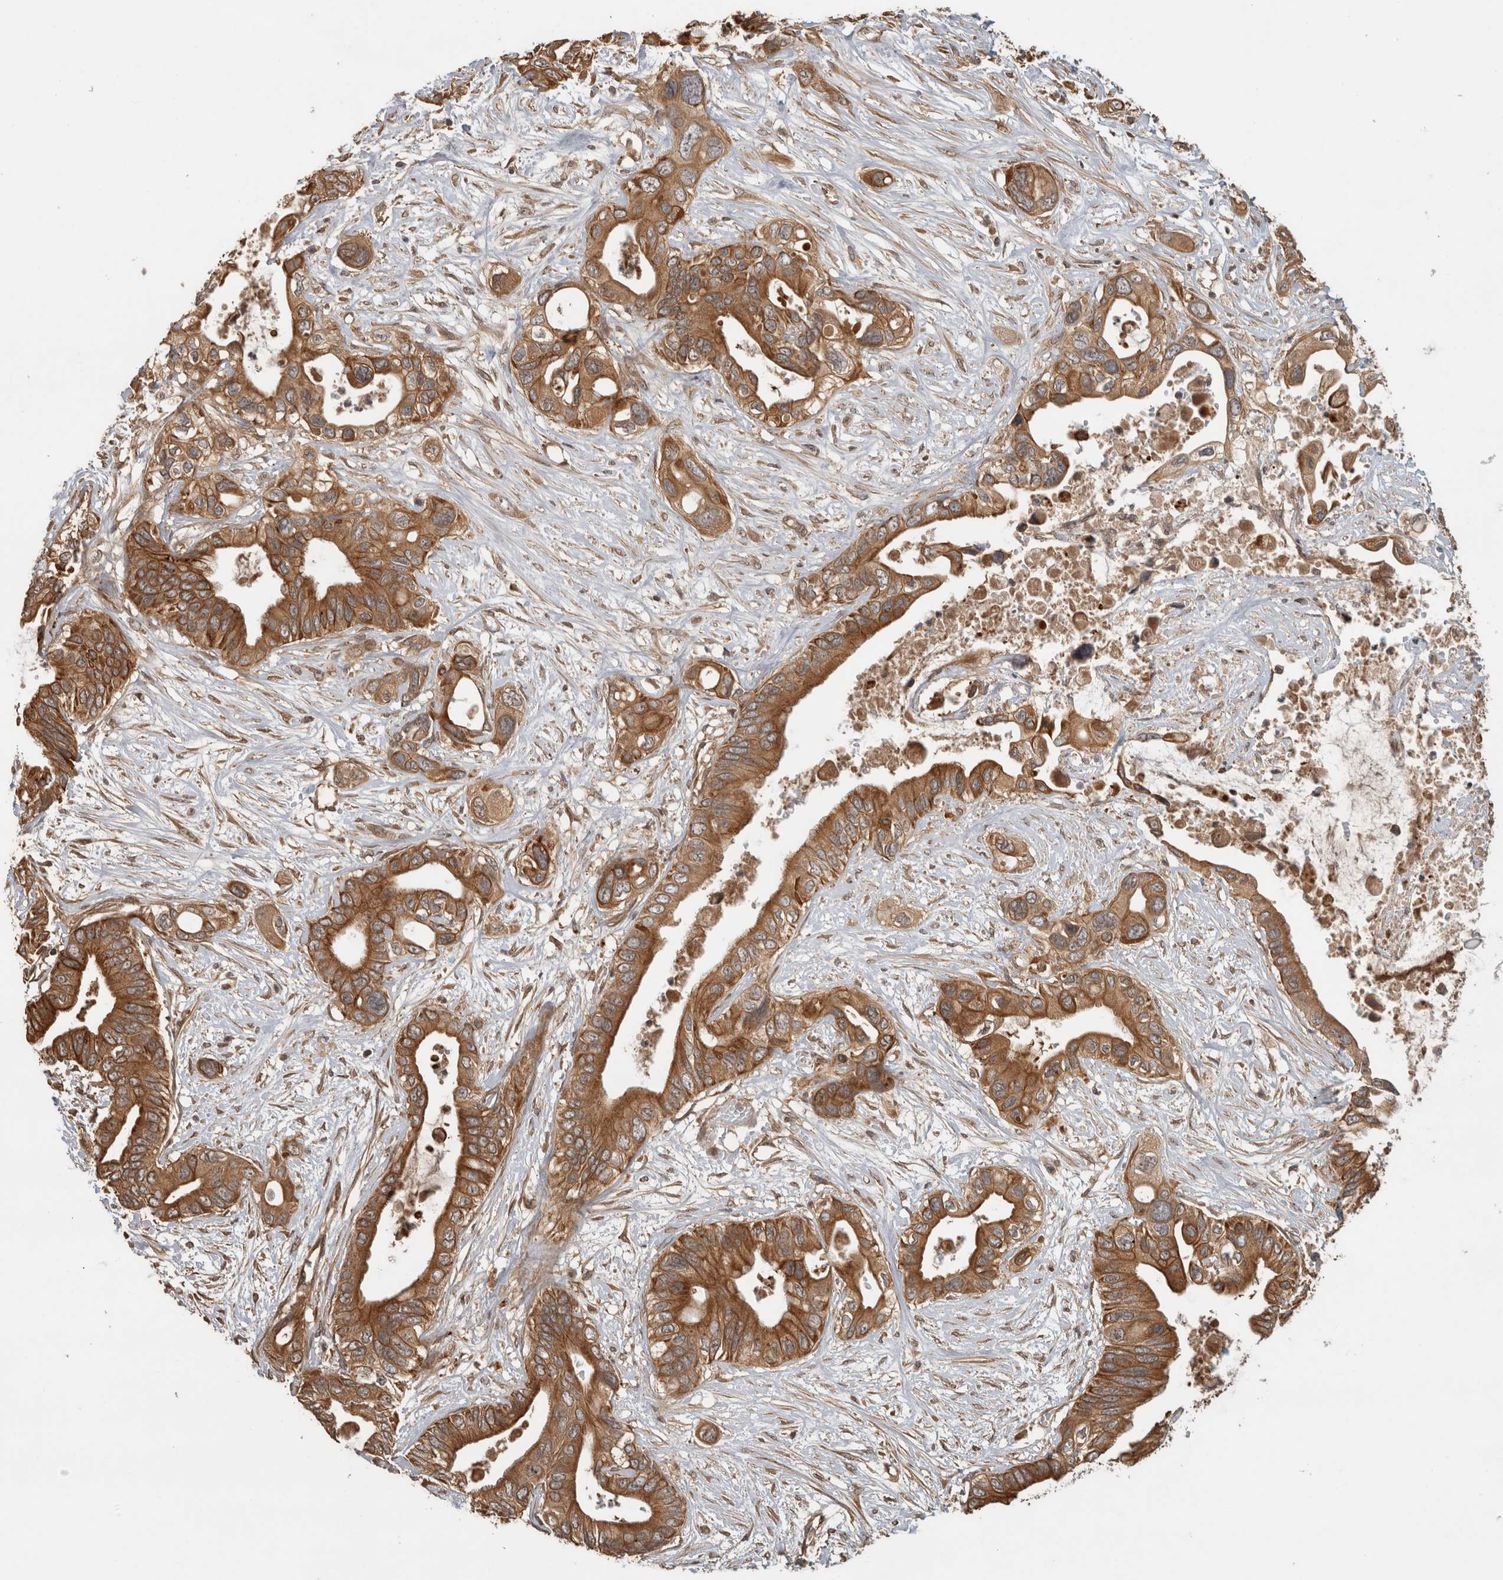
{"staining": {"intensity": "strong", "quantity": ">75%", "location": "cytoplasmic/membranous"}, "tissue": "pancreatic cancer", "cell_type": "Tumor cells", "image_type": "cancer", "snomed": [{"axis": "morphology", "description": "Adenocarcinoma, NOS"}, {"axis": "topography", "description": "Pancreas"}], "caption": "DAB immunohistochemical staining of pancreatic adenocarcinoma demonstrates strong cytoplasmic/membranous protein expression in approximately >75% of tumor cells. Immunohistochemistry stains the protein in brown and the nuclei are stained blue.", "gene": "PITPNC1", "patient": {"sex": "male", "age": 66}}